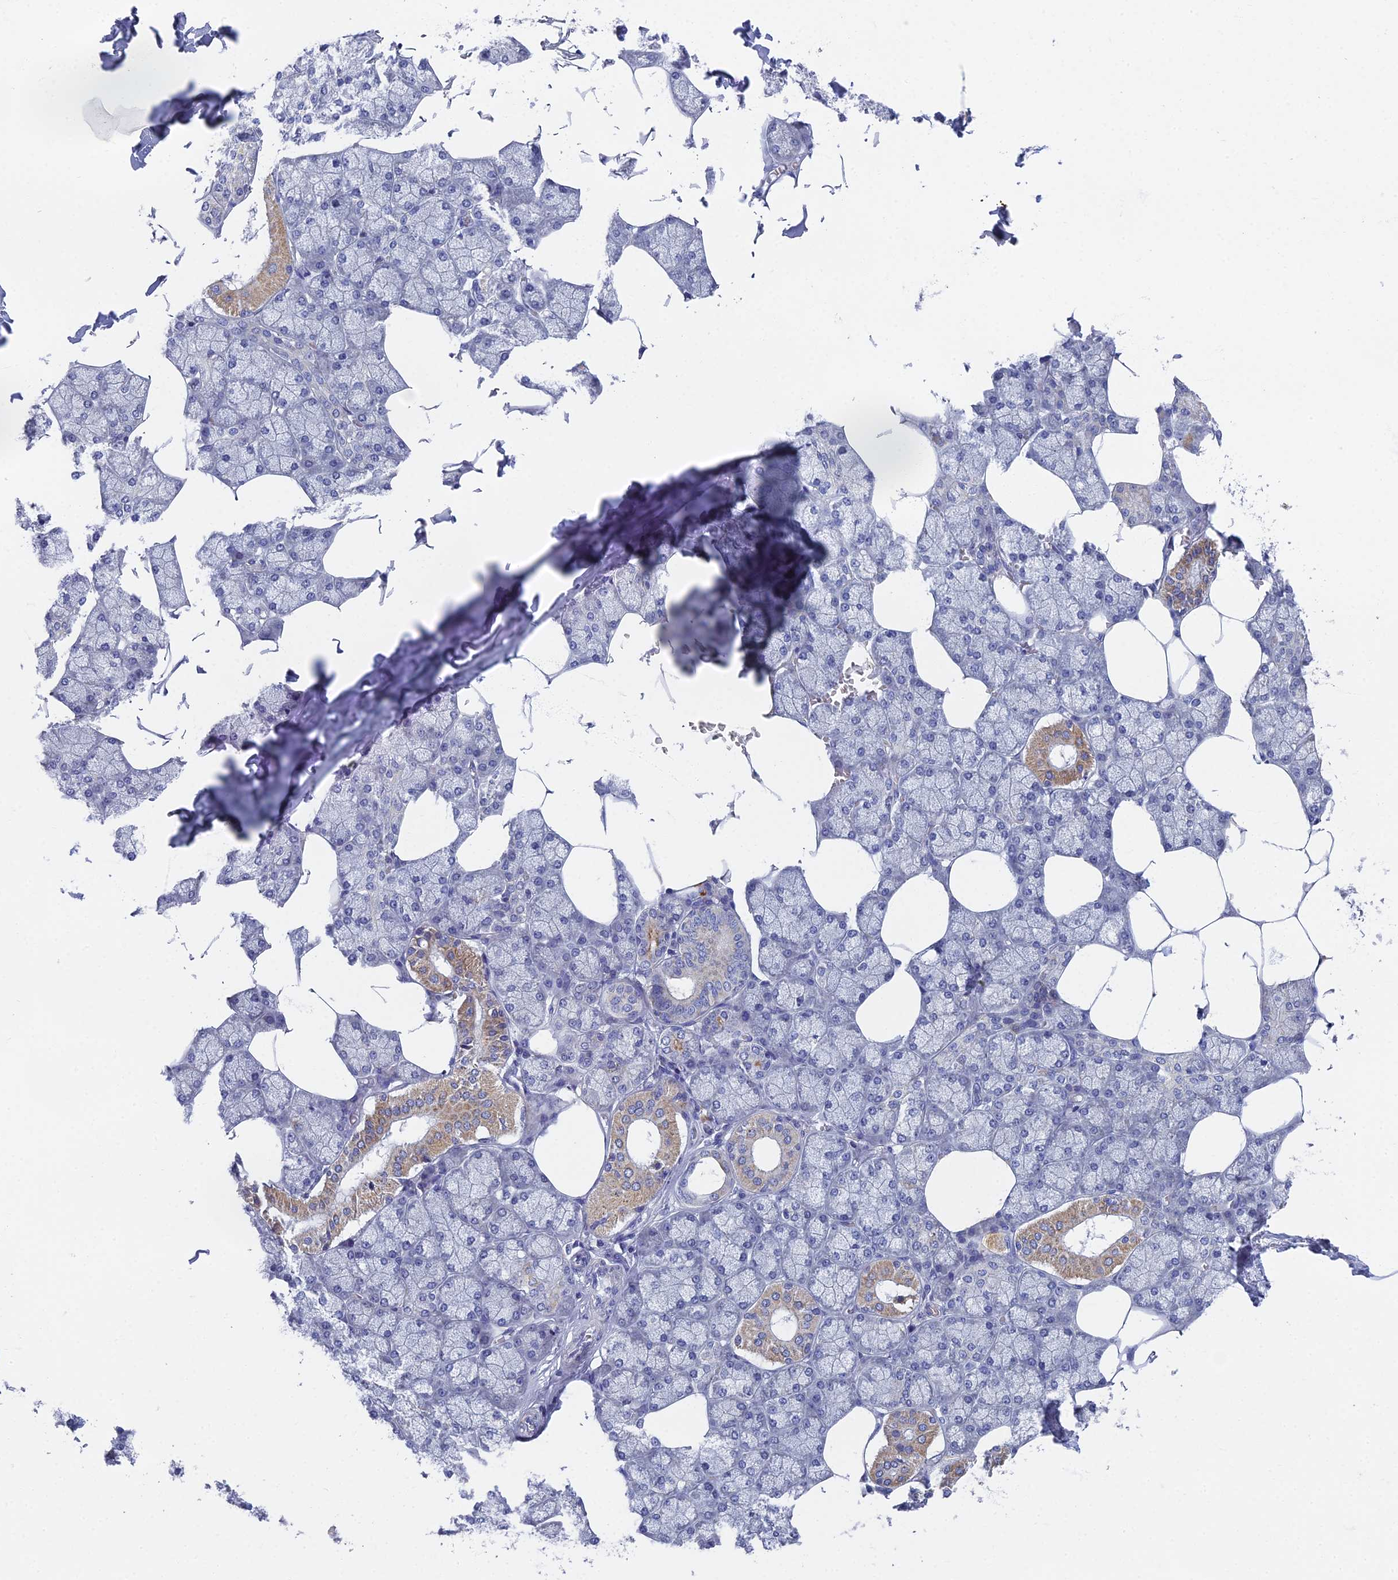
{"staining": {"intensity": "moderate", "quantity": "<25%", "location": "cytoplasmic/membranous"}, "tissue": "salivary gland", "cell_type": "Glandular cells", "image_type": "normal", "snomed": [{"axis": "morphology", "description": "Normal tissue, NOS"}, {"axis": "topography", "description": "Salivary gland"}], "caption": "Moderate cytoplasmic/membranous protein expression is seen in about <25% of glandular cells in salivary gland. Immunohistochemistry stains the protein in brown and the nuclei are stained blue.", "gene": "SPIN4", "patient": {"sex": "male", "age": 62}}